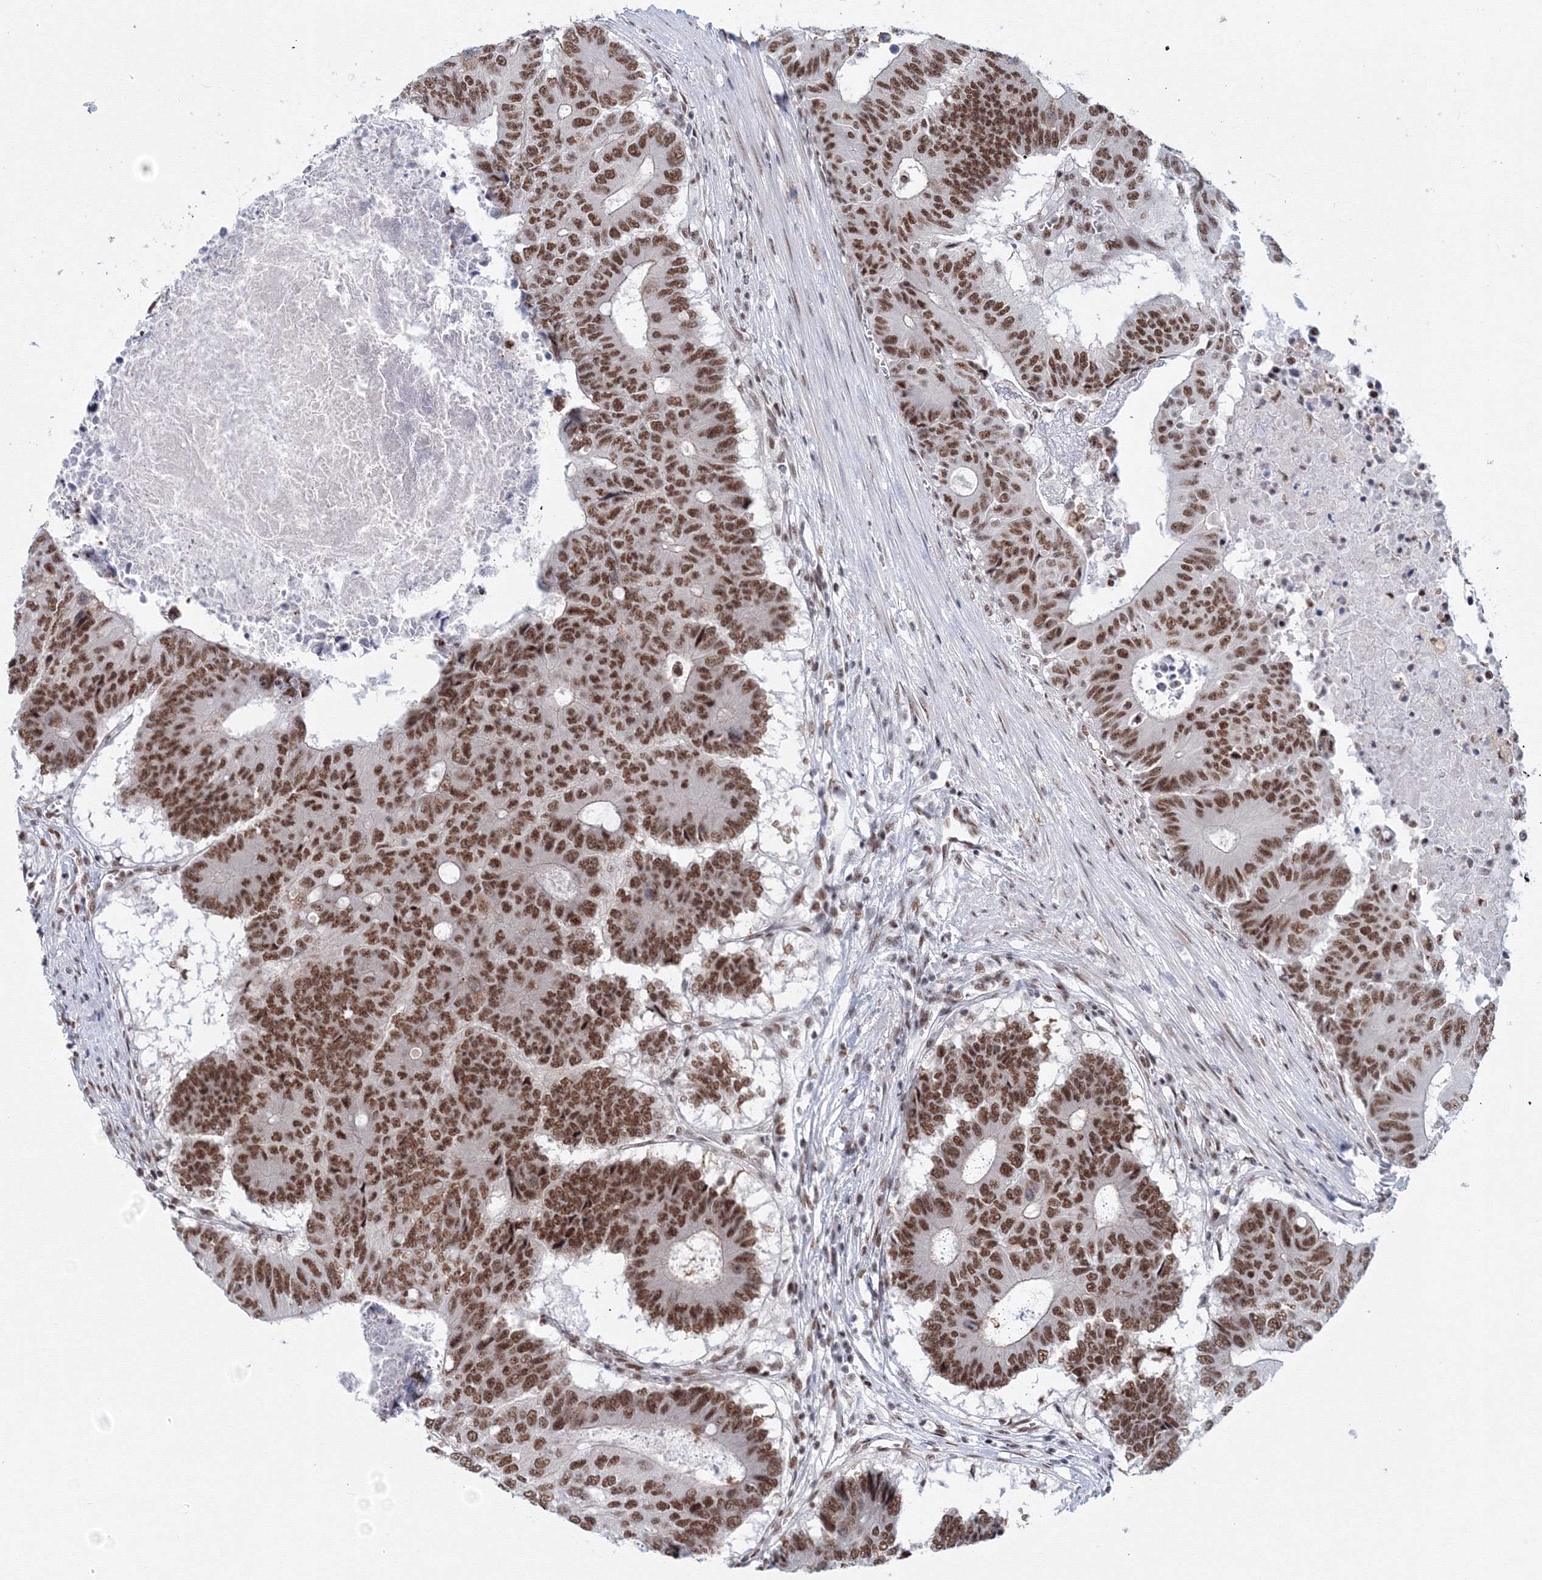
{"staining": {"intensity": "strong", "quantity": ">75%", "location": "nuclear"}, "tissue": "colorectal cancer", "cell_type": "Tumor cells", "image_type": "cancer", "snomed": [{"axis": "morphology", "description": "Adenocarcinoma, NOS"}, {"axis": "topography", "description": "Colon"}], "caption": "A brown stain shows strong nuclear staining of a protein in human adenocarcinoma (colorectal) tumor cells.", "gene": "SF3B6", "patient": {"sex": "male", "age": 87}}